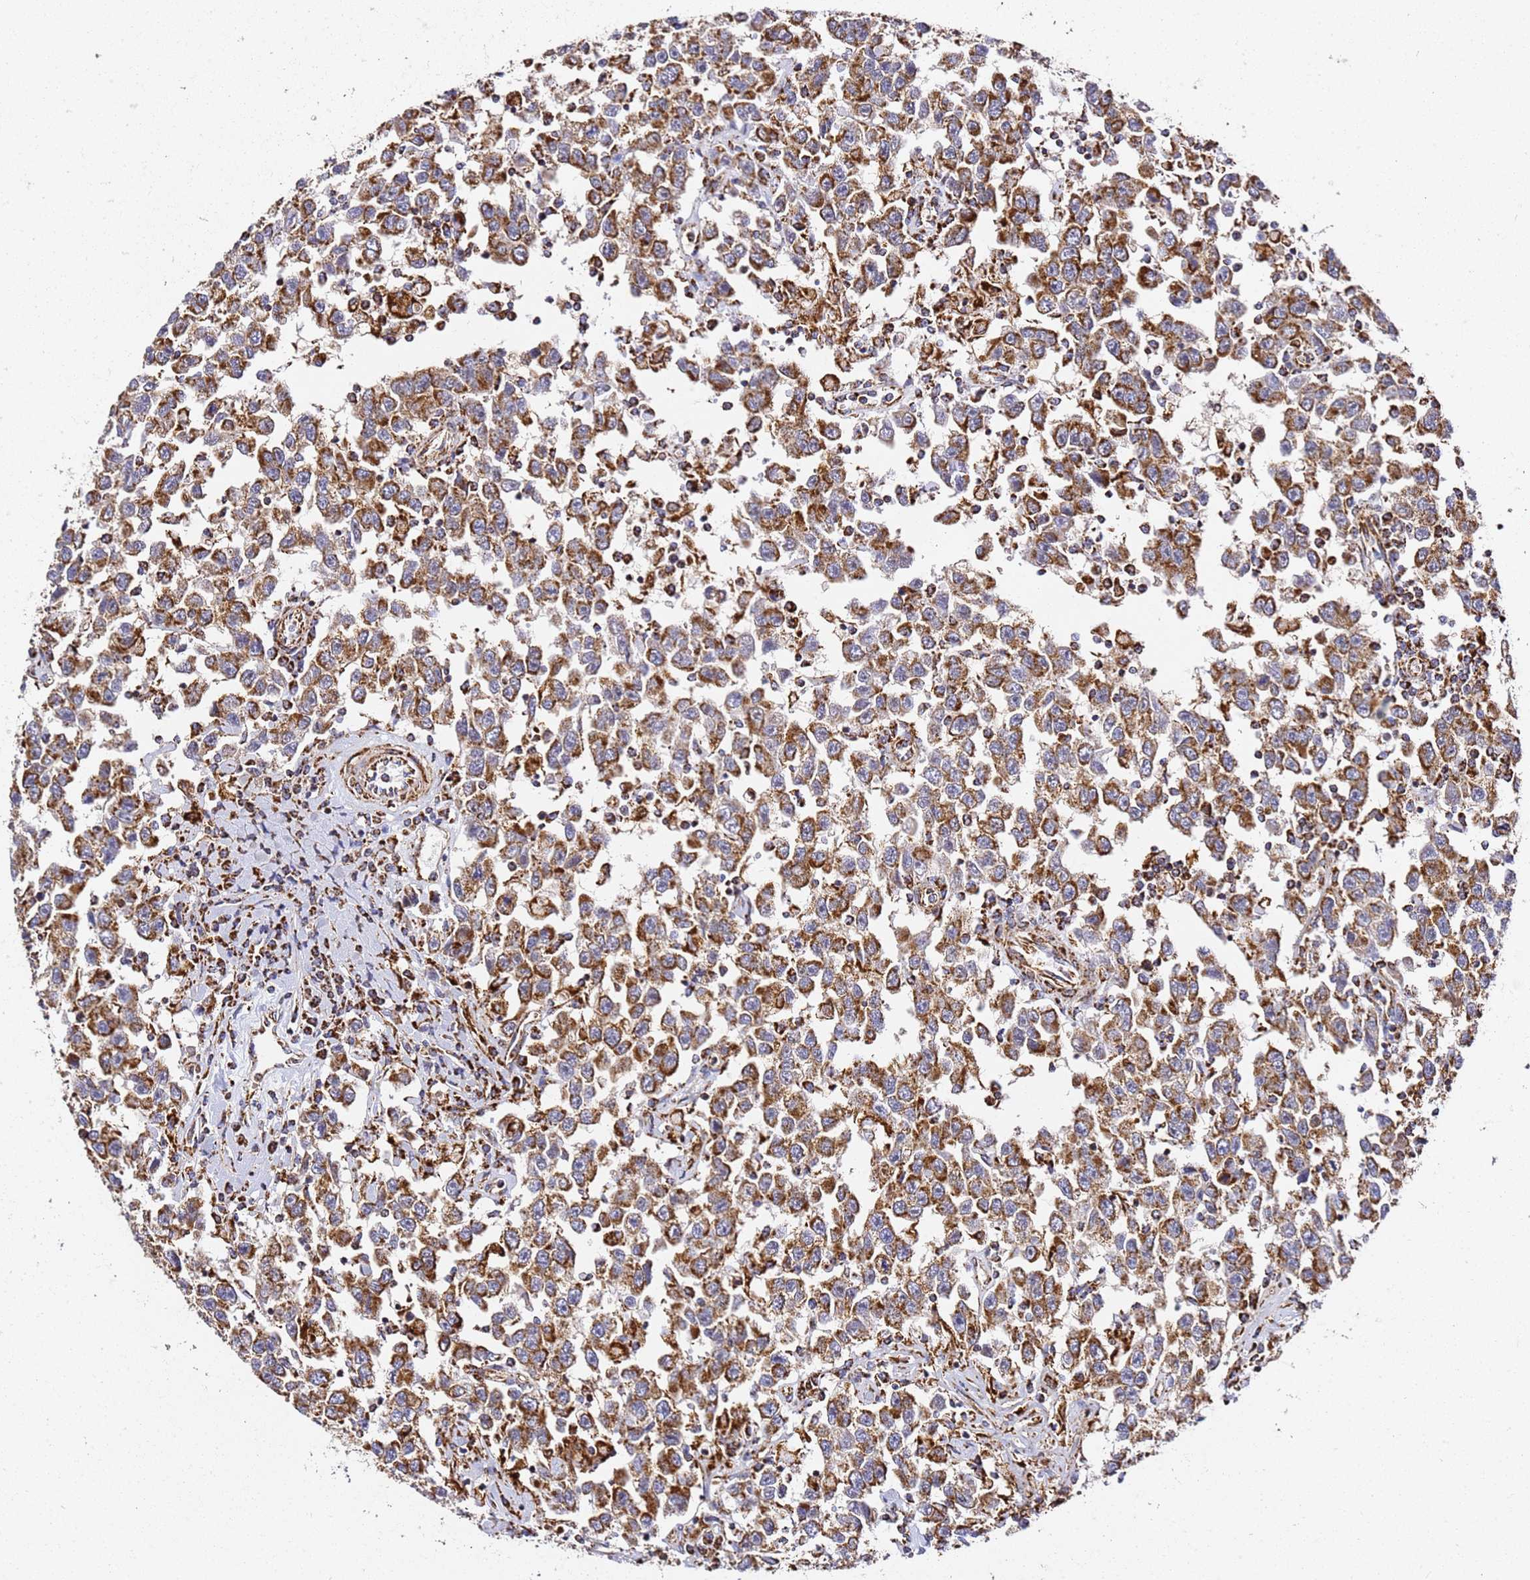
{"staining": {"intensity": "moderate", "quantity": ">75%", "location": "cytoplasmic/membranous"}, "tissue": "testis cancer", "cell_type": "Tumor cells", "image_type": "cancer", "snomed": [{"axis": "morphology", "description": "Seminoma, NOS"}, {"axis": "topography", "description": "Testis"}], "caption": "Immunohistochemistry photomicrograph of human testis seminoma stained for a protein (brown), which shows medium levels of moderate cytoplasmic/membranous positivity in about >75% of tumor cells.", "gene": "NDUFA3", "patient": {"sex": "male", "age": 41}}